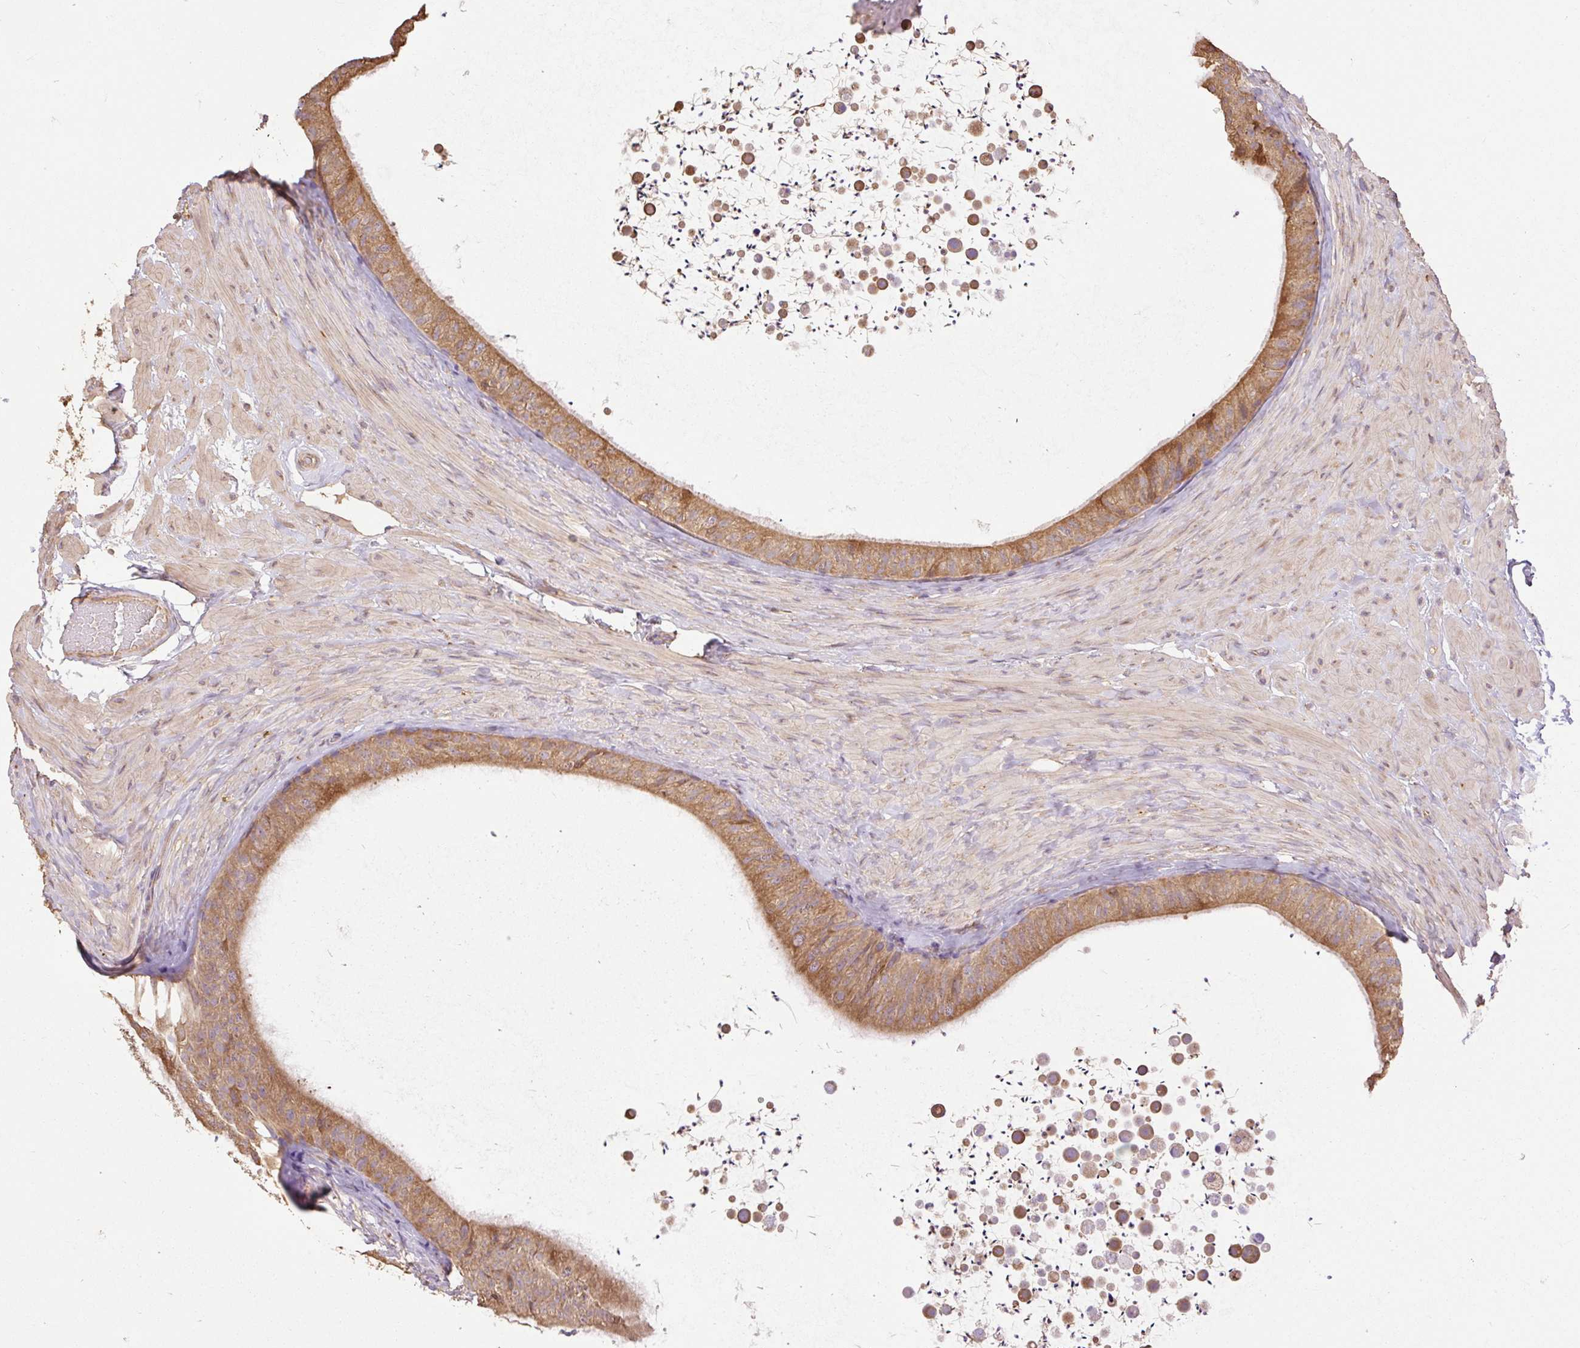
{"staining": {"intensity": "moderate", "quantity": ">75%", "location": "cytoplasmic/membranous"}, "tissue": "epididymis", "cell_type": "Glandular cells", "image_type": "normal", "snomed": [{"axis": "morphology", "description": "Normal tissue, NOS"}, {"axis": "topography", "description": "Epididymis, spermatic cord, NOS"}, {"axis": "topography", "description": "Epididymis"}], "caption": "Glandular cells display medium levels of moderate cytoplasmic/membranous expression in approximately >75% of cells in unremarkable epididymis.", "gene": "DESI1", "patient": {"sex": "male", "age": 31}}